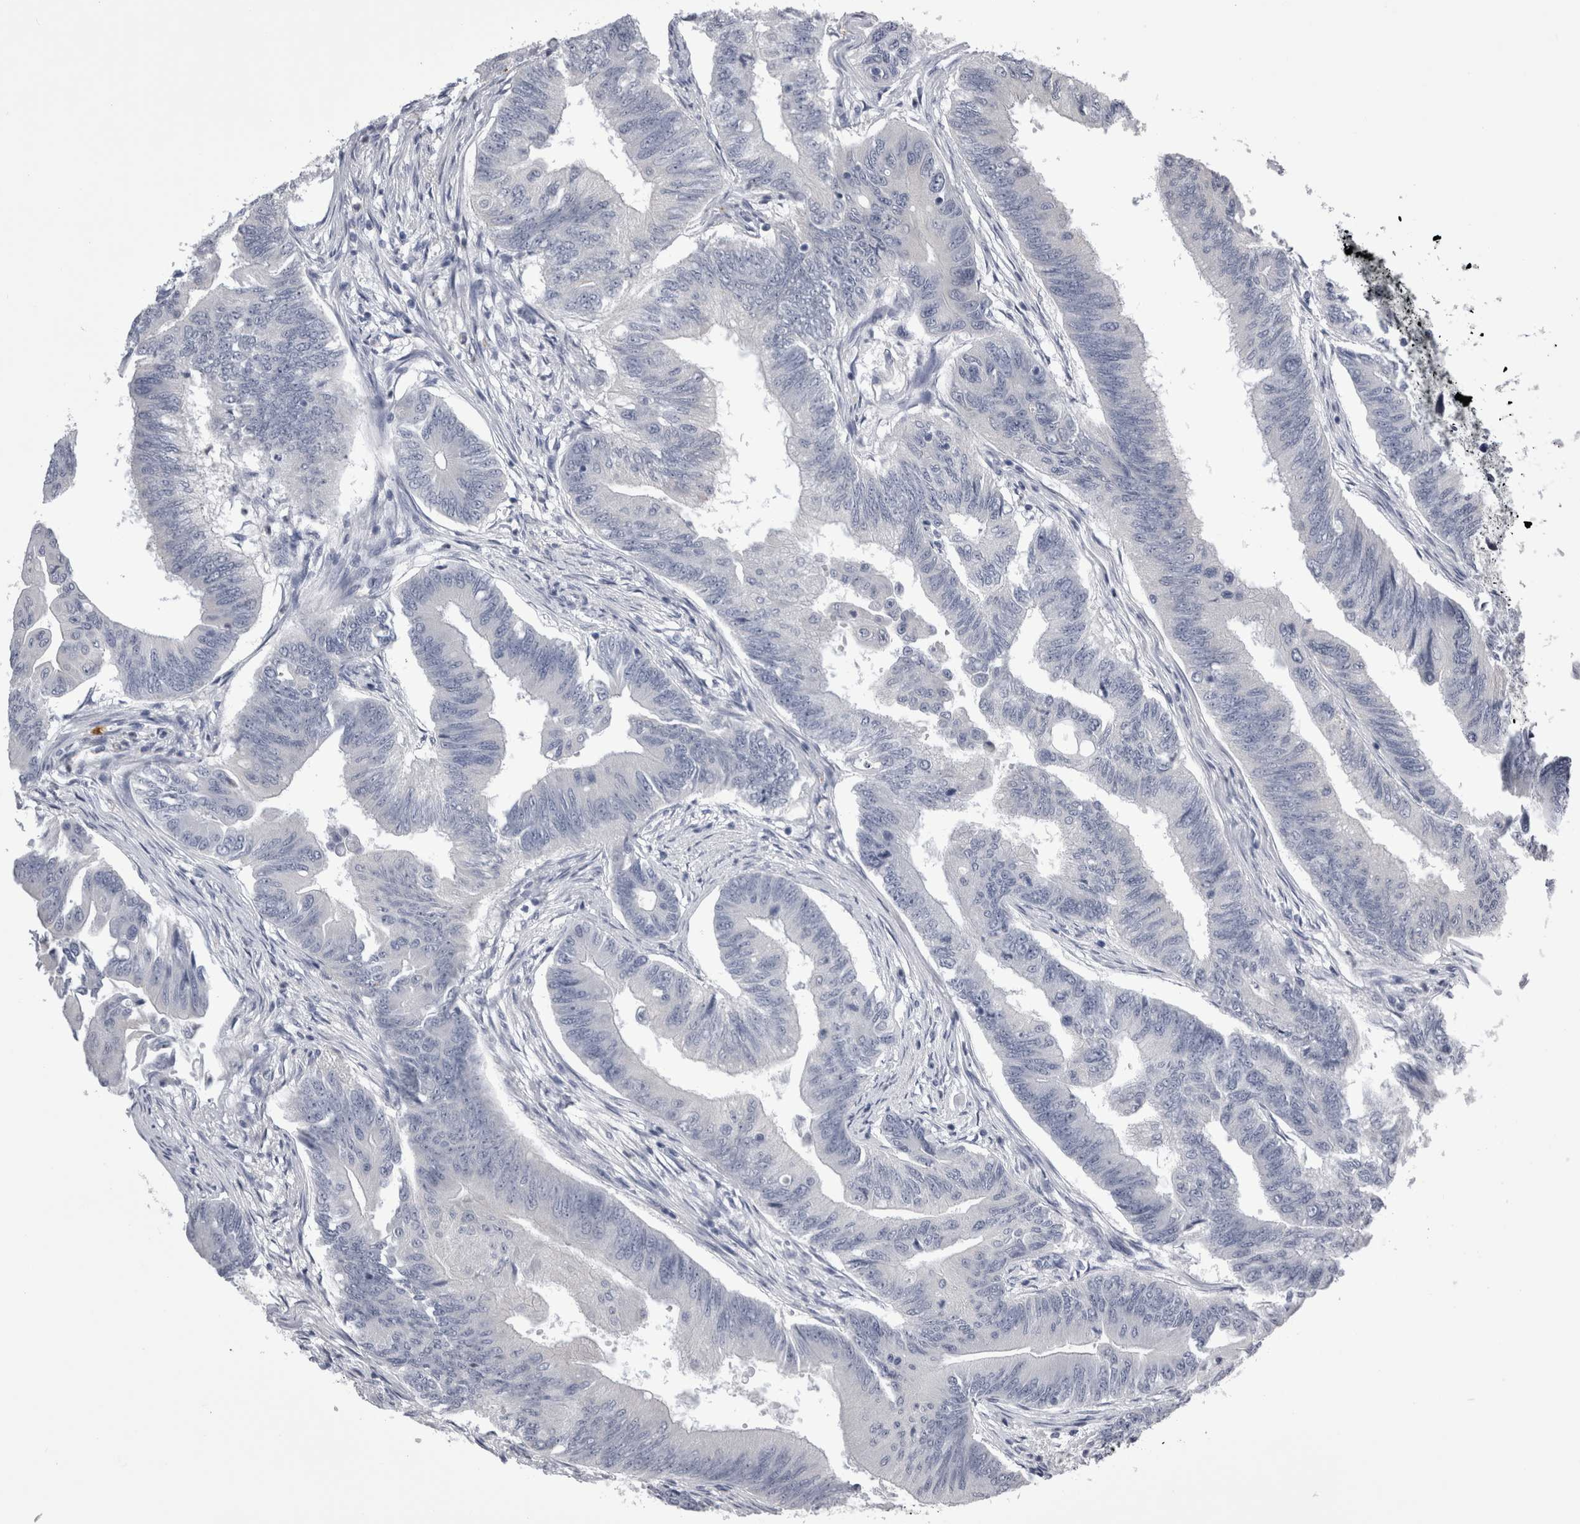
{"staining": {"intensity": "negative", "quantity": "none", "location": "none"}, "tissue": "colorectal cancer", "cell_type": "Tumor cells", "image_type": "cancer", "snomed": [{"axis": "morphology", "description": "Adenoma, NOS"}, {"axis": "morphology", "description": "Adenocarcinoma, NOS"}, {"axis": "topography", "description": "Colon"}], "caption": "Immunohistochemistry (IHC) of human colorectal adenoma displays no staining in tumor cells.", "gene": "ALDH8A1", "patient": {"sex": "male", "age": 79}}